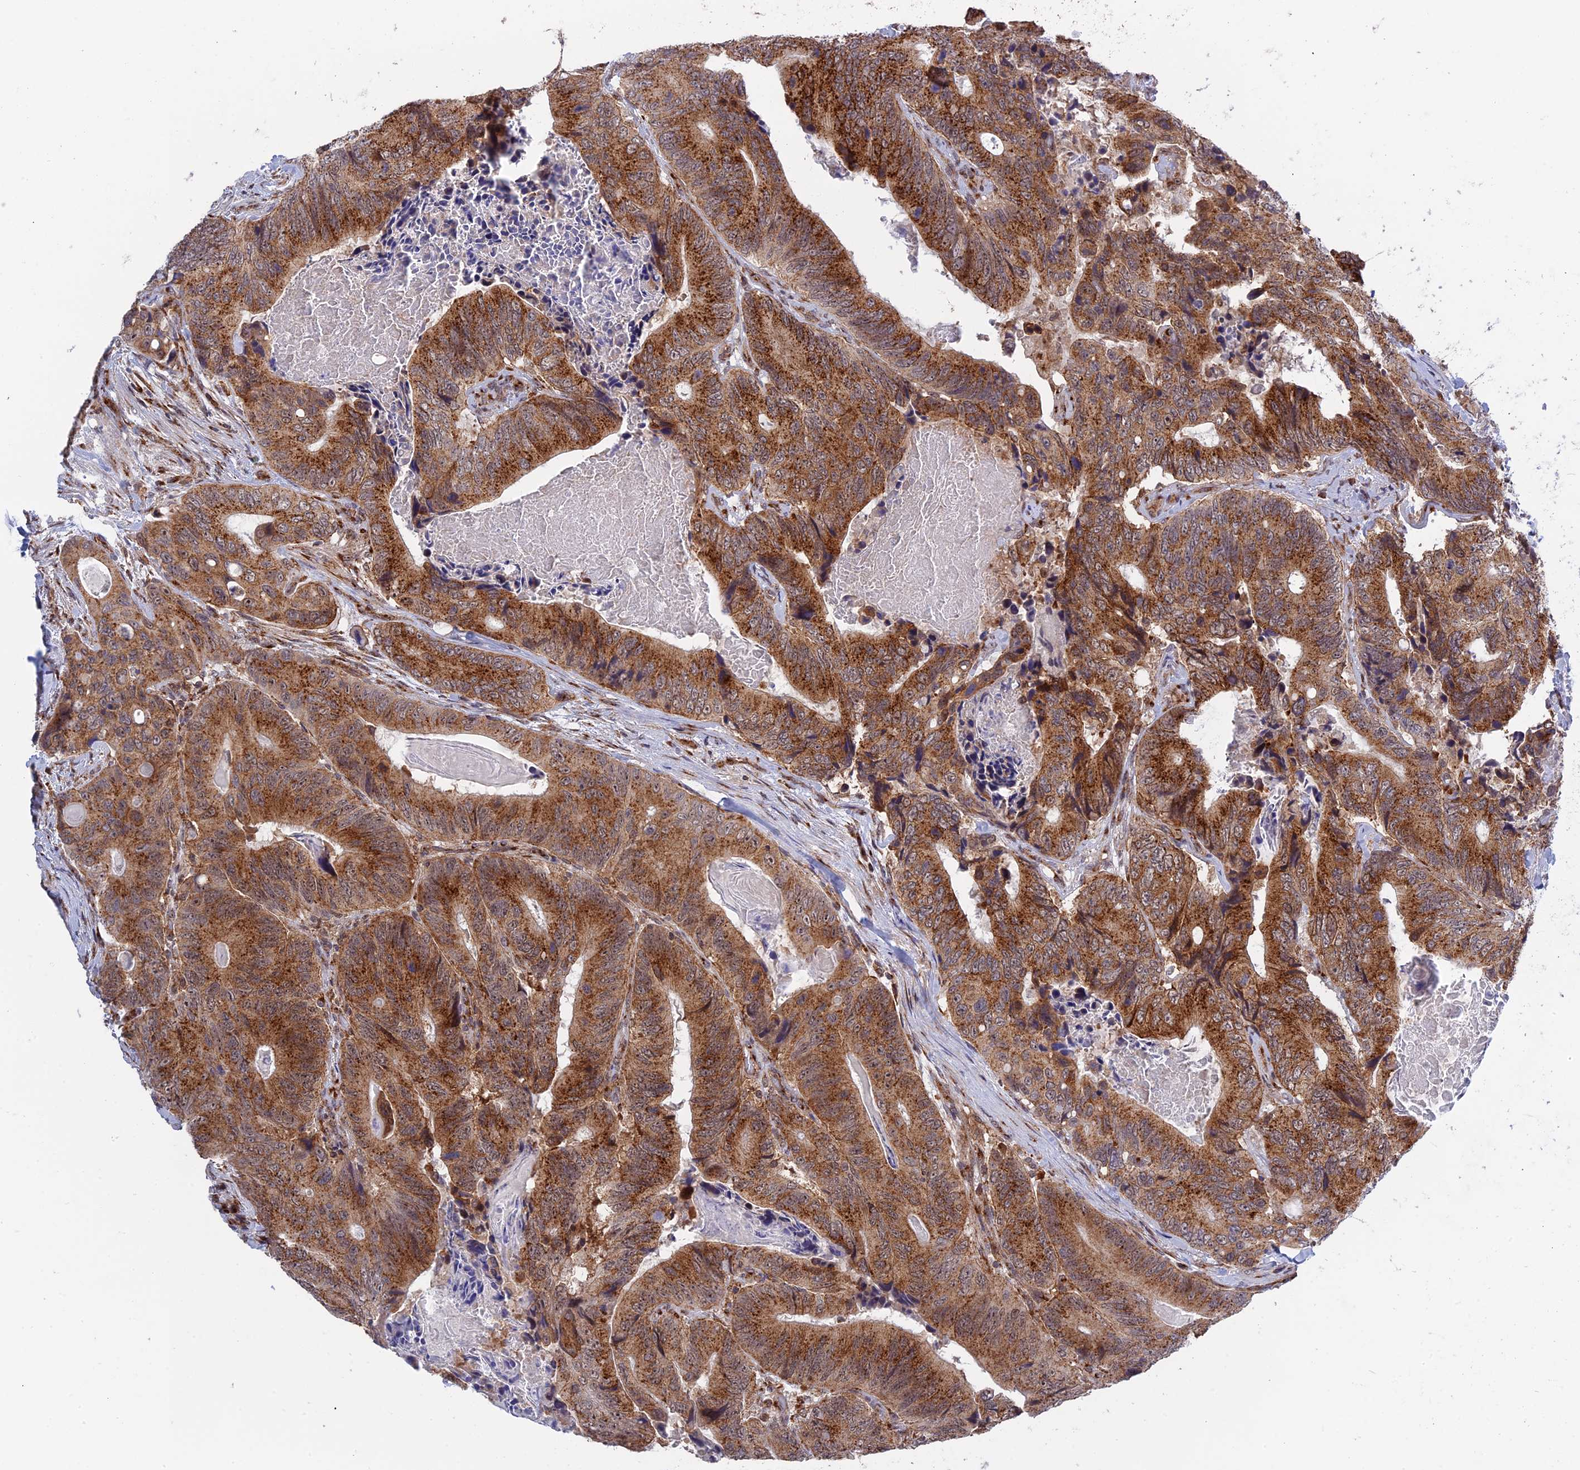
{"staining": {"intensity": "strong", "quantity": ">75%", "location": "cytoplasmic/membranous"}, "tissue": "colorectal cancer", "cell_type": "Tumor cells", "image_type": "cancer", "snomed": [{"axis": "morphology", "description": "Adenocarcinoma, NOS"}, {"axis": "topography", "description": "Colon"}], "caption": "The micrograph exhibits immunohistochemical staining of colorectal cancer (adenocarcinoma). There is strong cytoplasmic/membranous staining is appreciated in about >75% of tumor cells.", "gene": "CLINT1", "patient": {"sex": "male", "age": 84}}